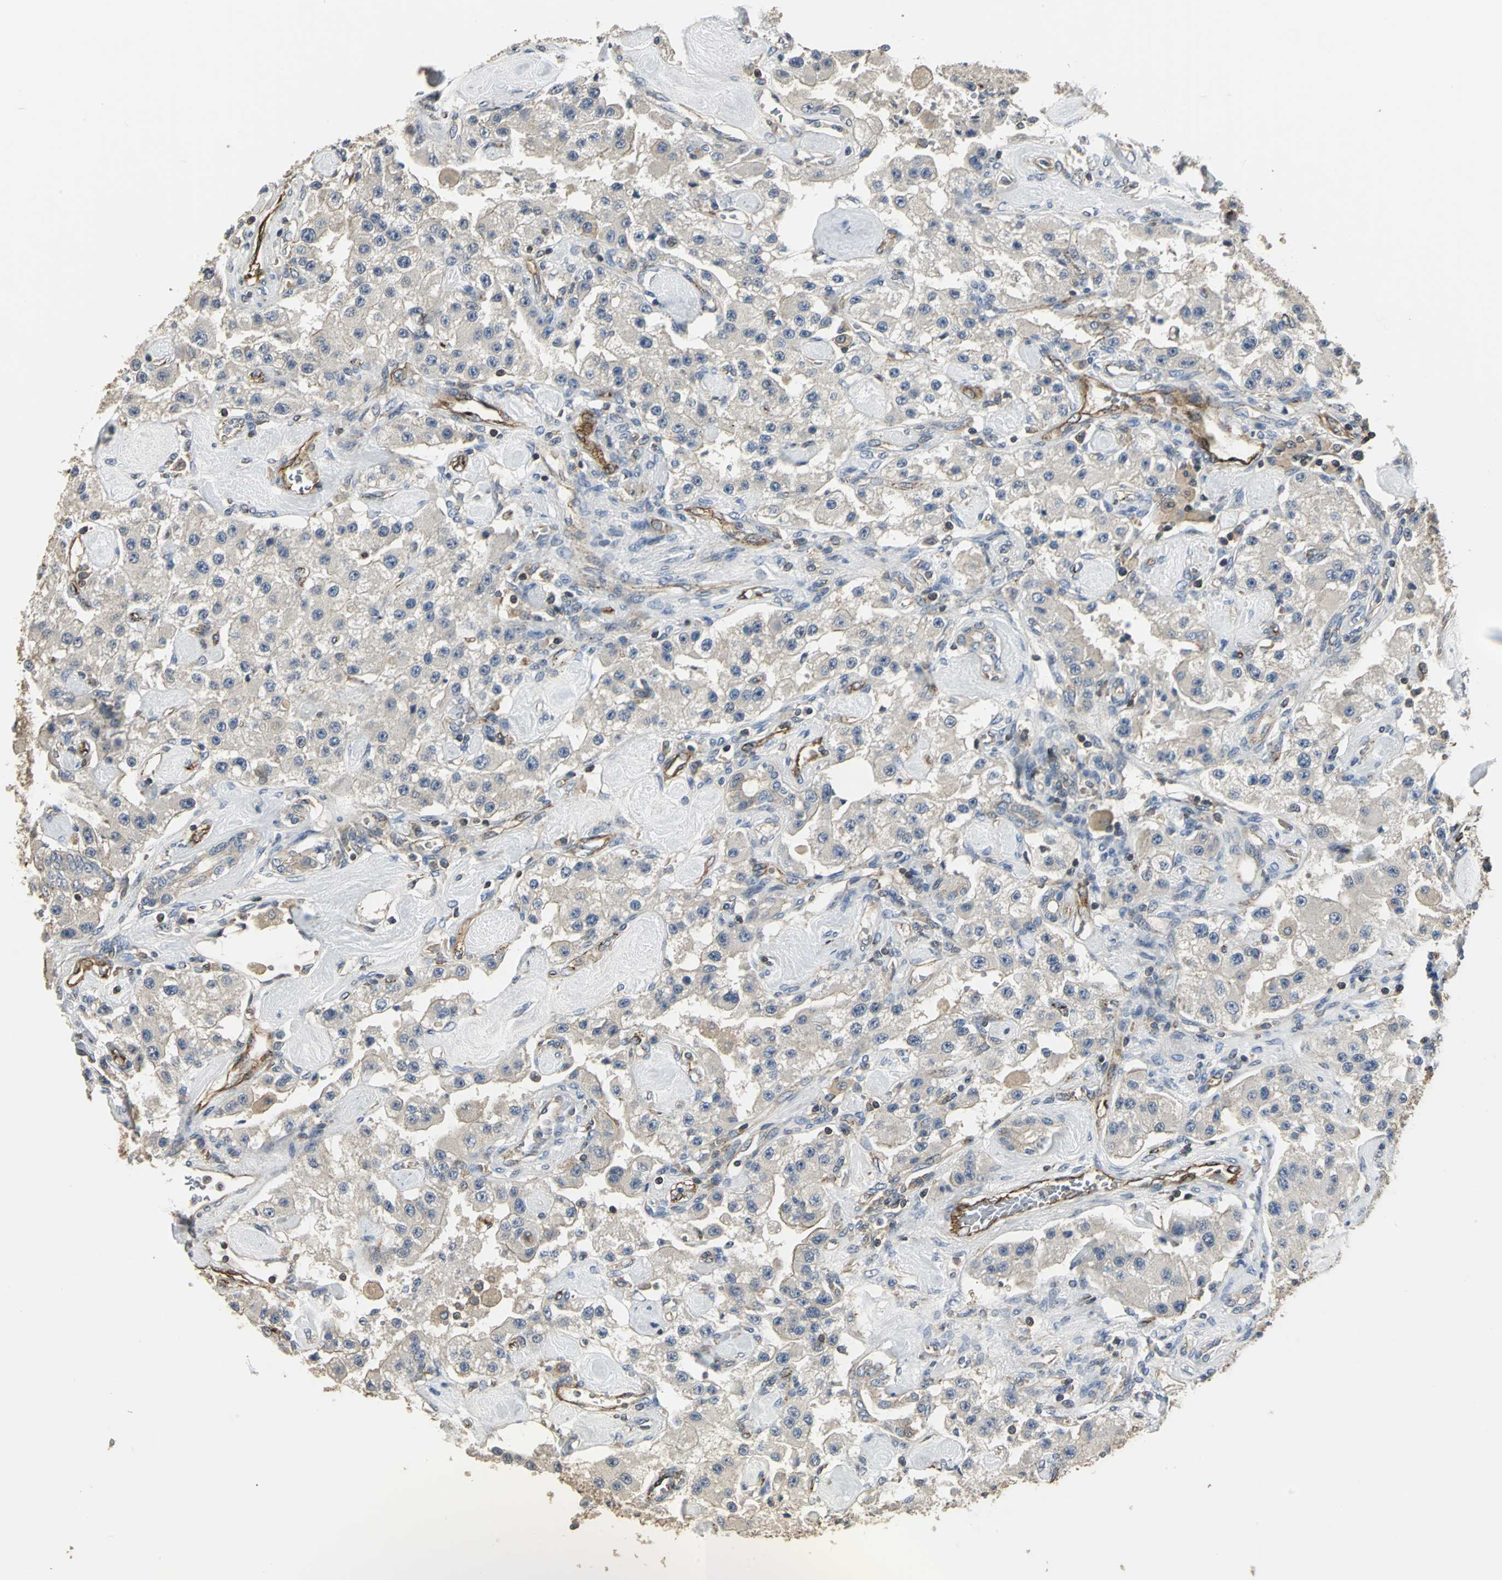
{"staining": {"intensity": "weak", "quantity": "<25%", "location": "cytoplasmic/membranous"}, "tissue": "carcinoid", "cell_type": "Tumor cells", "image_type": "cancer", "snomed": [{"axis": "morphology", "description": "Carcinoid, malignant, NOS"}, {"axis": "topography", "description": "Pancreas"}], "caption": "The image demonstrates no significant positivity in tumor cells of malignant carcinoid.", "gene": "RAPGEF1", "patient": {"sex": "male", "age": 41}}